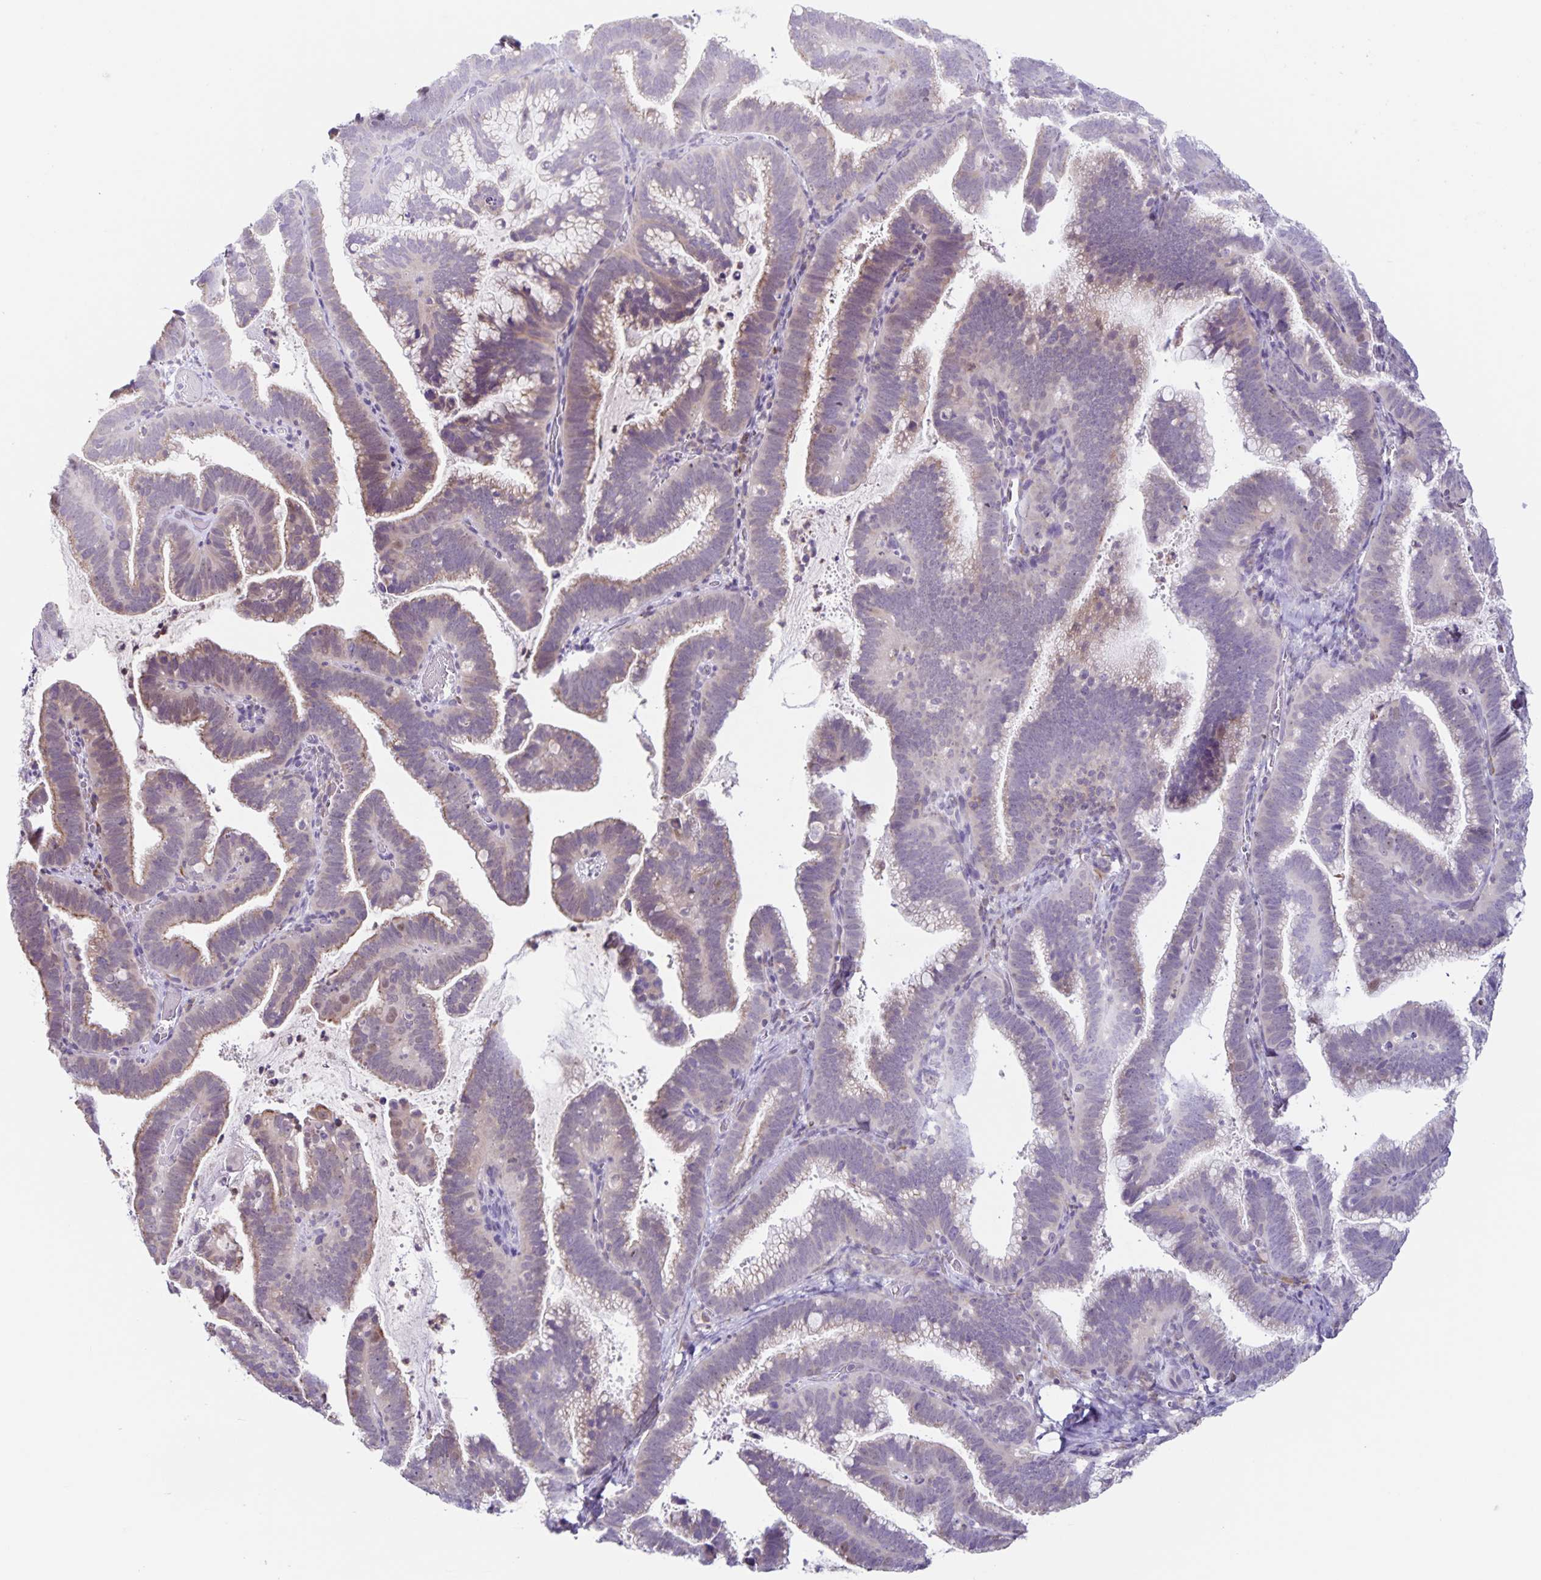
{"staining": {"intensity": "weak", "quantity": "<25%", "location": "cytoplasmic/membranous"}, "tissue": "cervical cancer", "cell_type": "Tumor cells", "image_type": "cancer", "snomed": [{"axis": "morphology", "description": "Adenocarcinoma, NOS"}, {"axis": "topography", "description": "Cervix"}], "caption": "Immunohistochemistry histopathology image of neoplastic tissue: human cervical cancer (adenocarcinoma) stained with DAB shows no significant protein positivity in tumor cells.", "gene": "STPG4", "patient": {"sex": "female", "age": 61}}